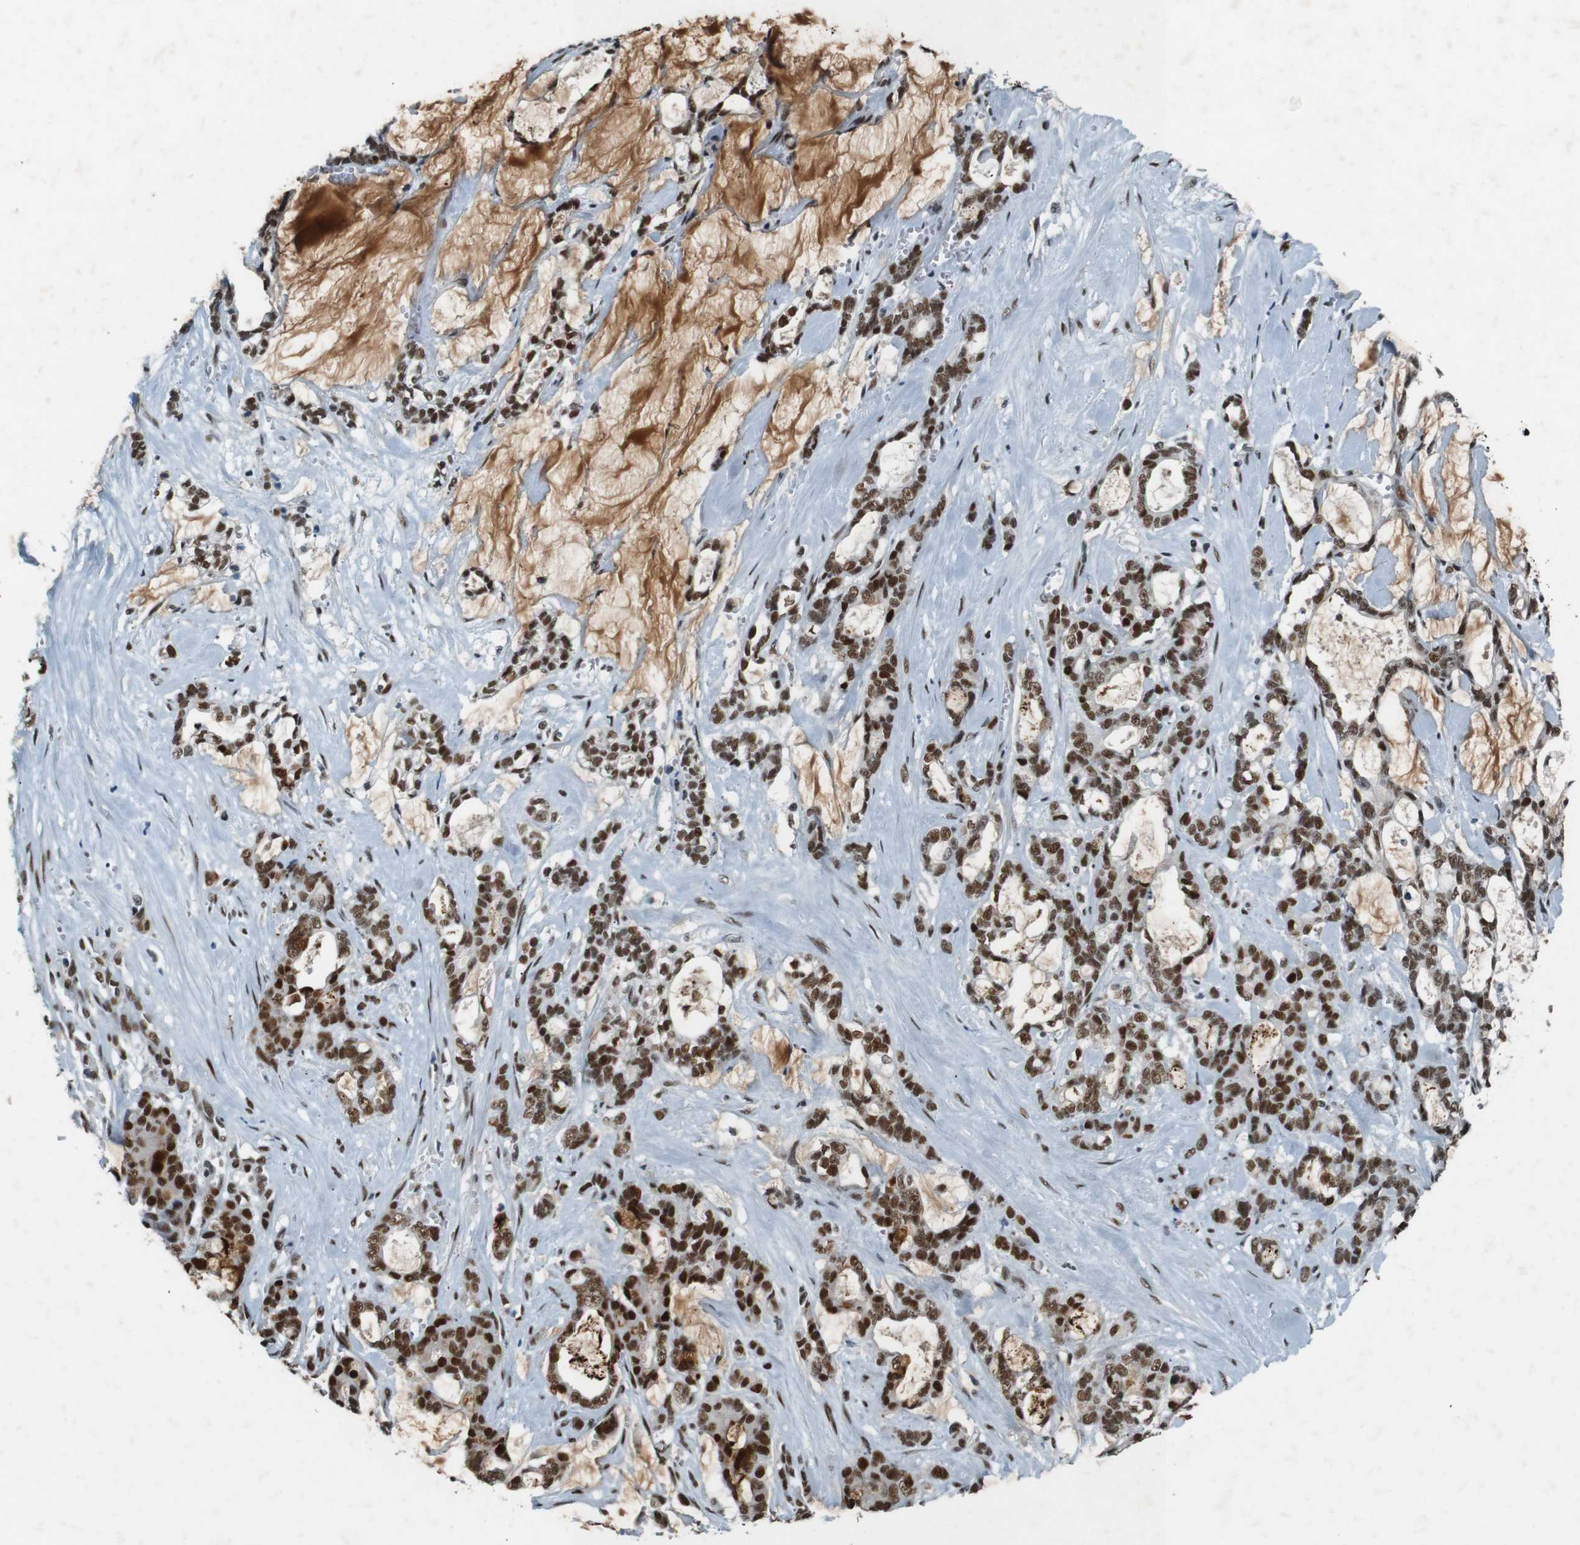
{"staining": {"intensity": "moderate", "quantity": ">75%", "location": "nuclear"}, "tissue": "pancreatic cancer", "cell_type": "Tumor cells", "image_type": "cancer", "snomed": [{"axis": "morphology", "description": "Adenocarcinoma, NOS"}, {"axis": "topography", "description": "Pancreas"}], "caption": "Immunohistochemical staining of human pancreatic cancer exhibits medium levels of moderate nuclear protein expression in approximately >75% of tumor cells.", "gene": "HEXIM1", "patient": {"sex": "female", "age": 73}}